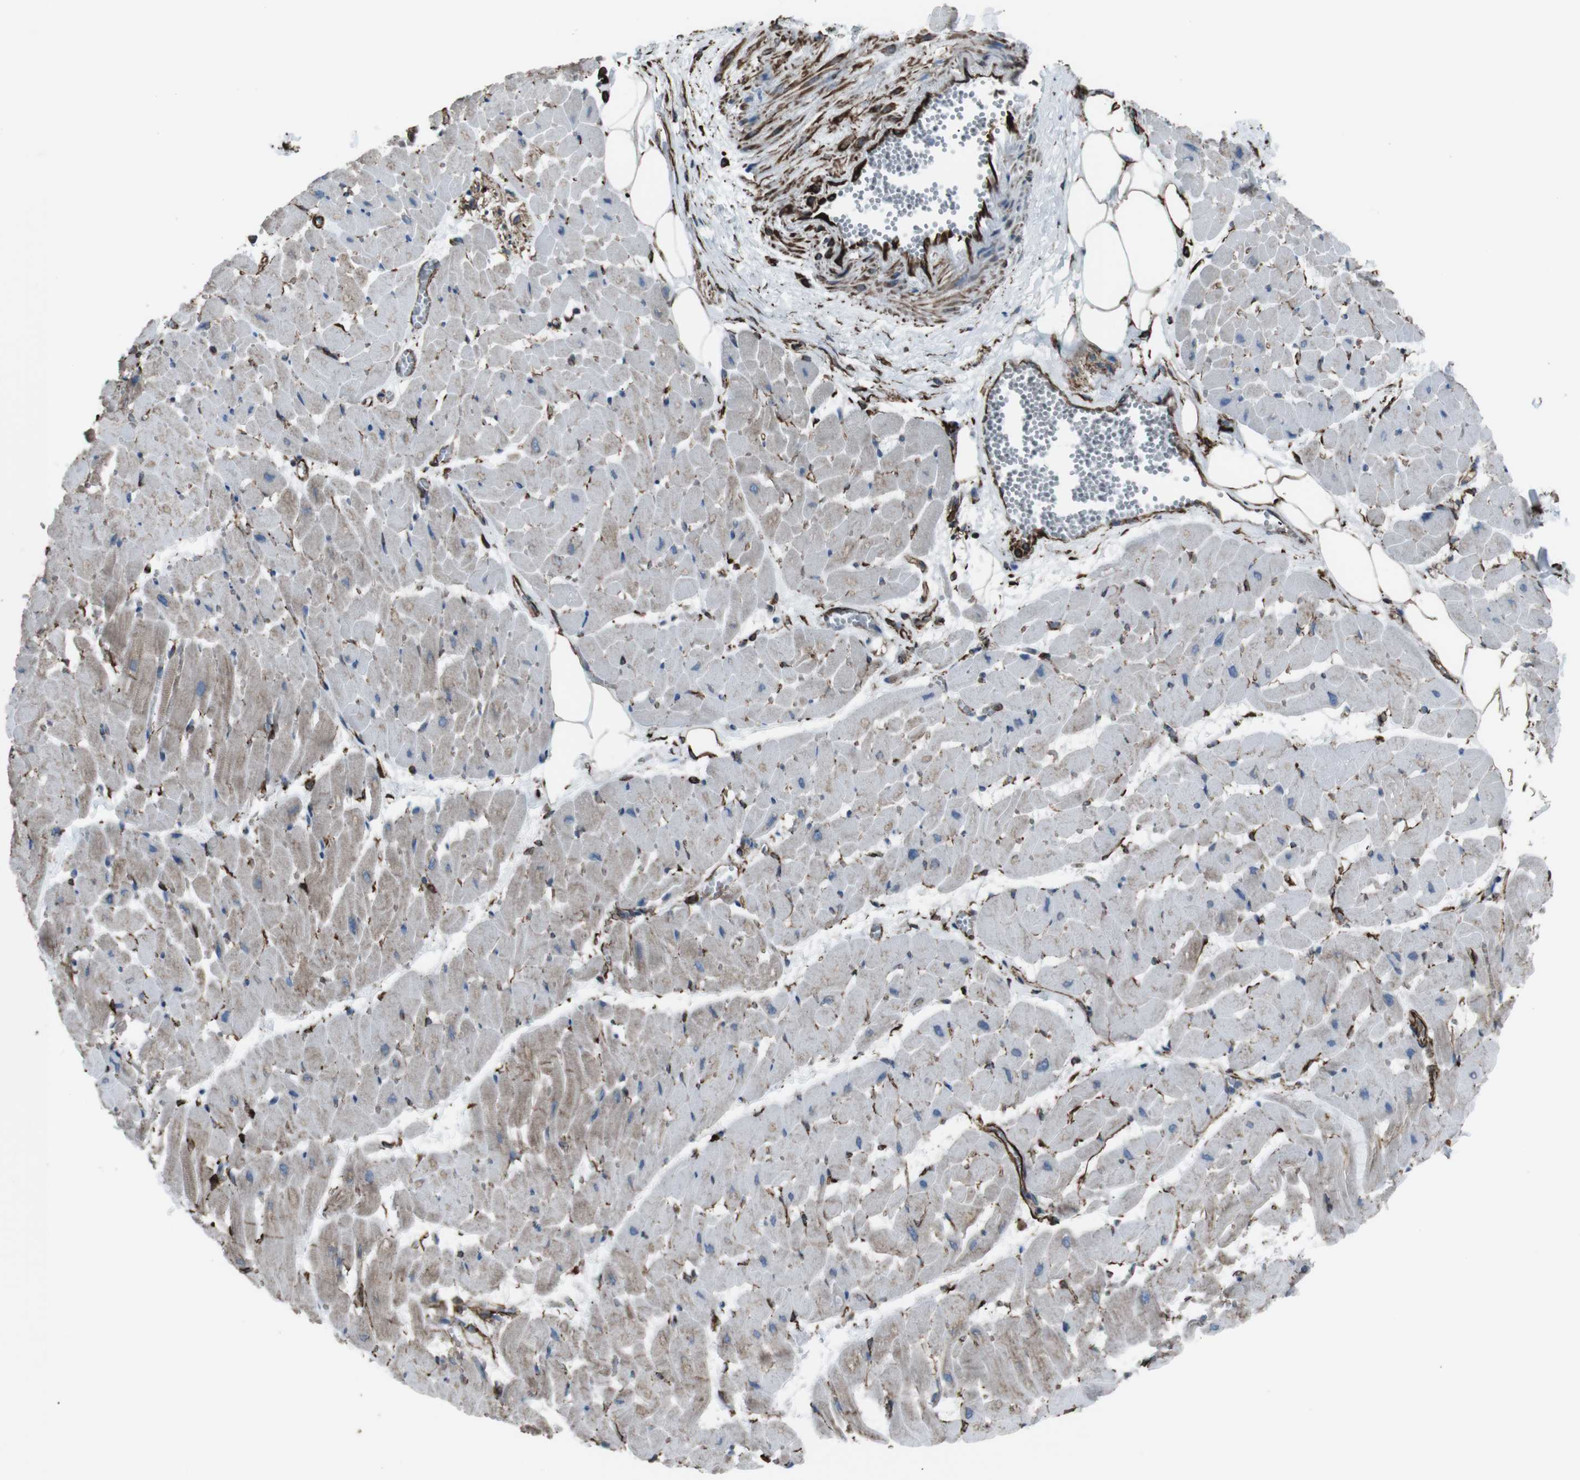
{"staining": {"intensity": "weak", "quantity": "25%-75%", "location": "cytoplasmic/membranous"}, "tissue": "heart muscle", "cell_type": "Cardiomyocytes", "image_type": "normal", "snomed": [{"axis": "morphology", "description": "Normal tissue, NOS"}, {"axis": "topography", "description": "Heart"}], "caption": "Human heart muscle stained for a protein (brown) demonstrates weak cytoplasmic/membranous positive staining in about 25%-75% of cardiomyocytes.", "gene": "ZDHHC6", "patient": {"sex": "female", "age": 19}}